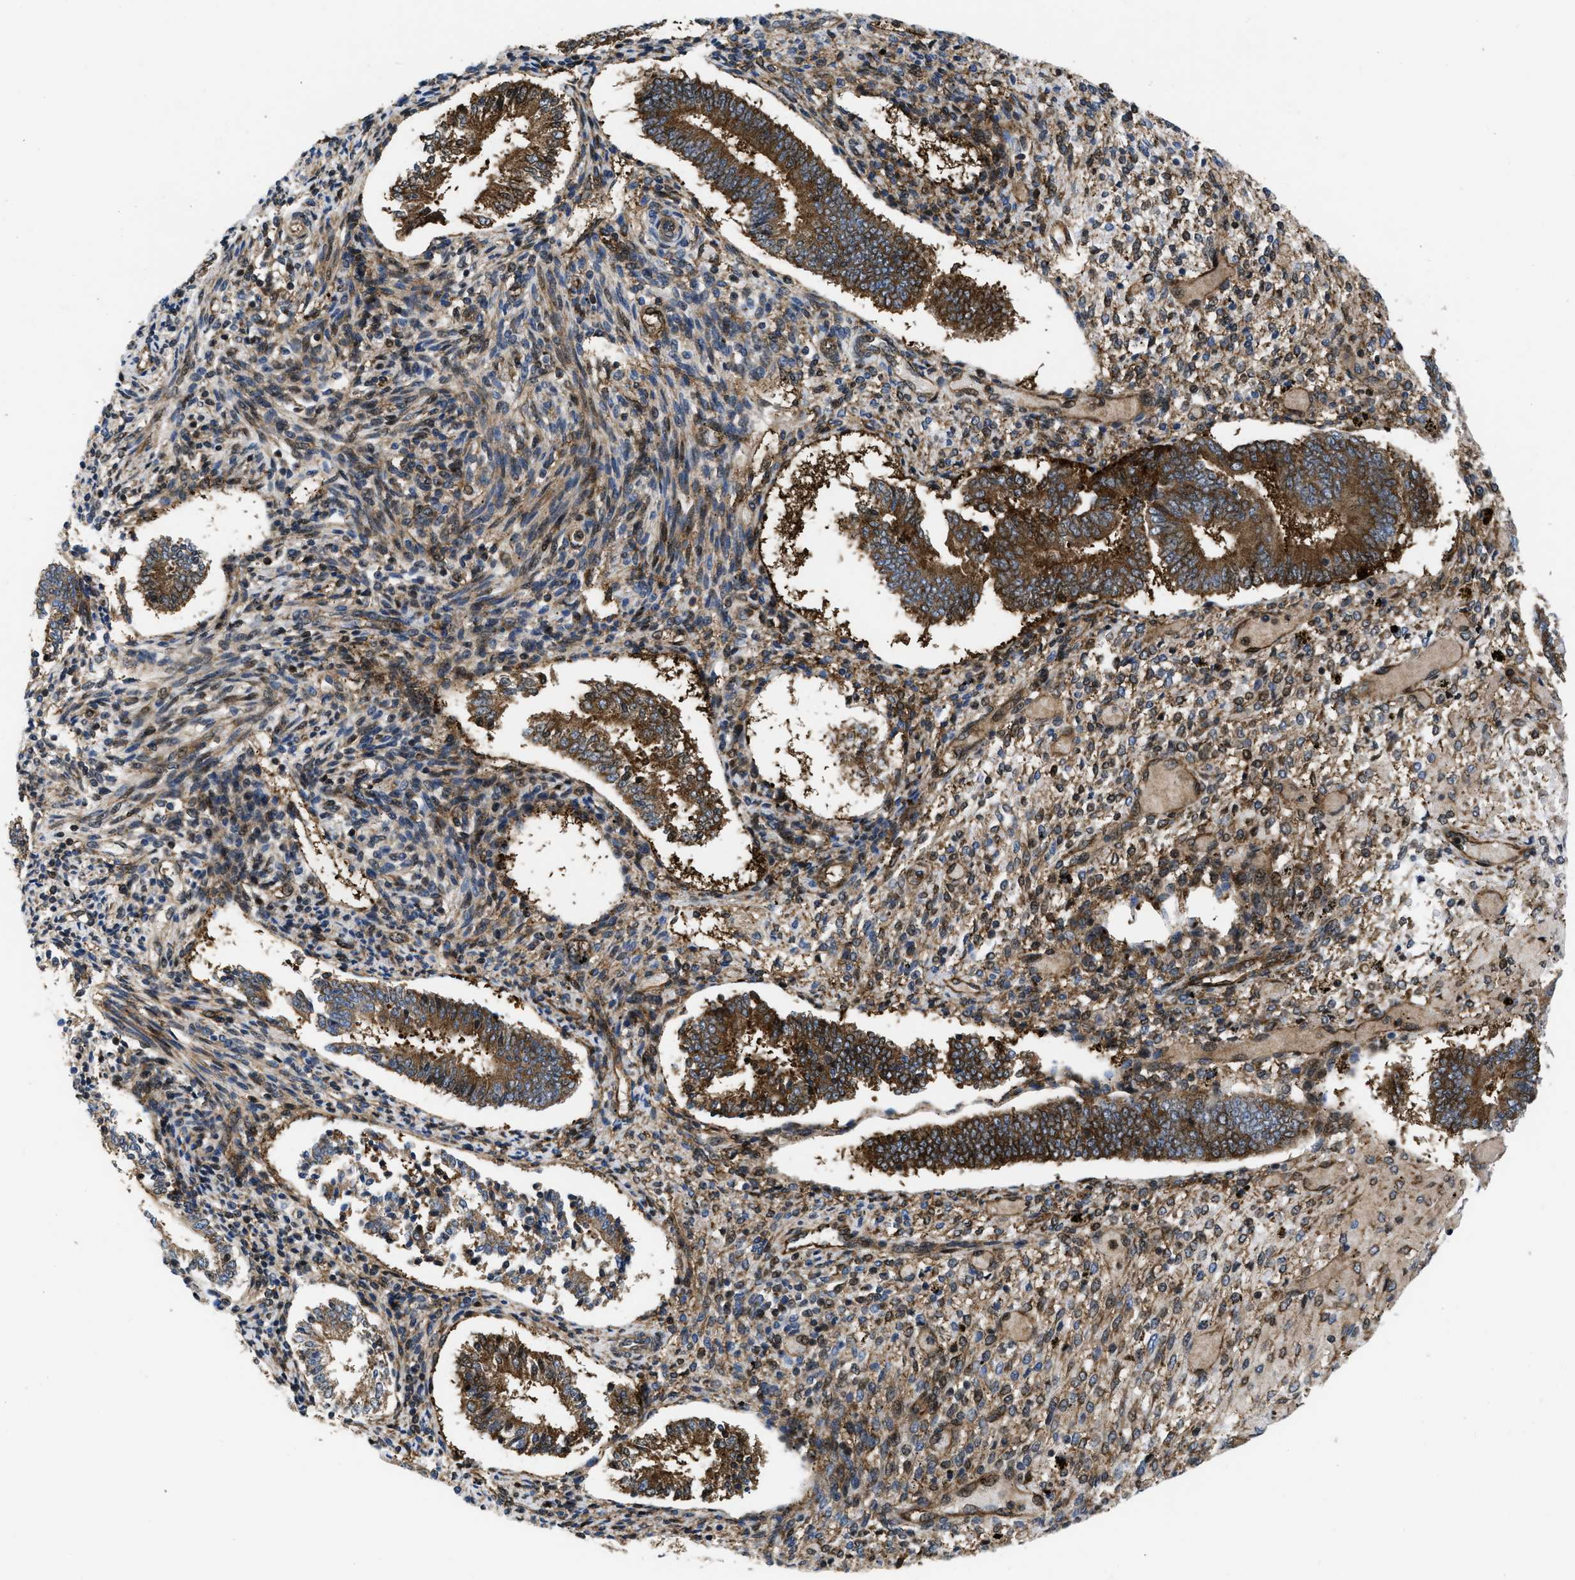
{"staining": {"intensity": "moderate", "quantity": "<25%", "location": "cytoplasmic/membranous,nuclear"}, "tissue": "endometrium", "cell_type": "Cells in endometrial stroma", "image_type": "normal", "snomed": [{"axis": "morphology", "description": "Normal tissue, NOS"}, {"axis": "topography", "description": "Endometrium"}], "caption": "DAB (3,3'-diaminobenzidine) immunohistochemical staining of unremarkable endometrium shows moderate cytoplasmic/membranous,nuclear protein staining in about <25% of cells in endometrial stroma.", "gene": "PPP2CB", "patient": {"sex": "female", "age": 42}}